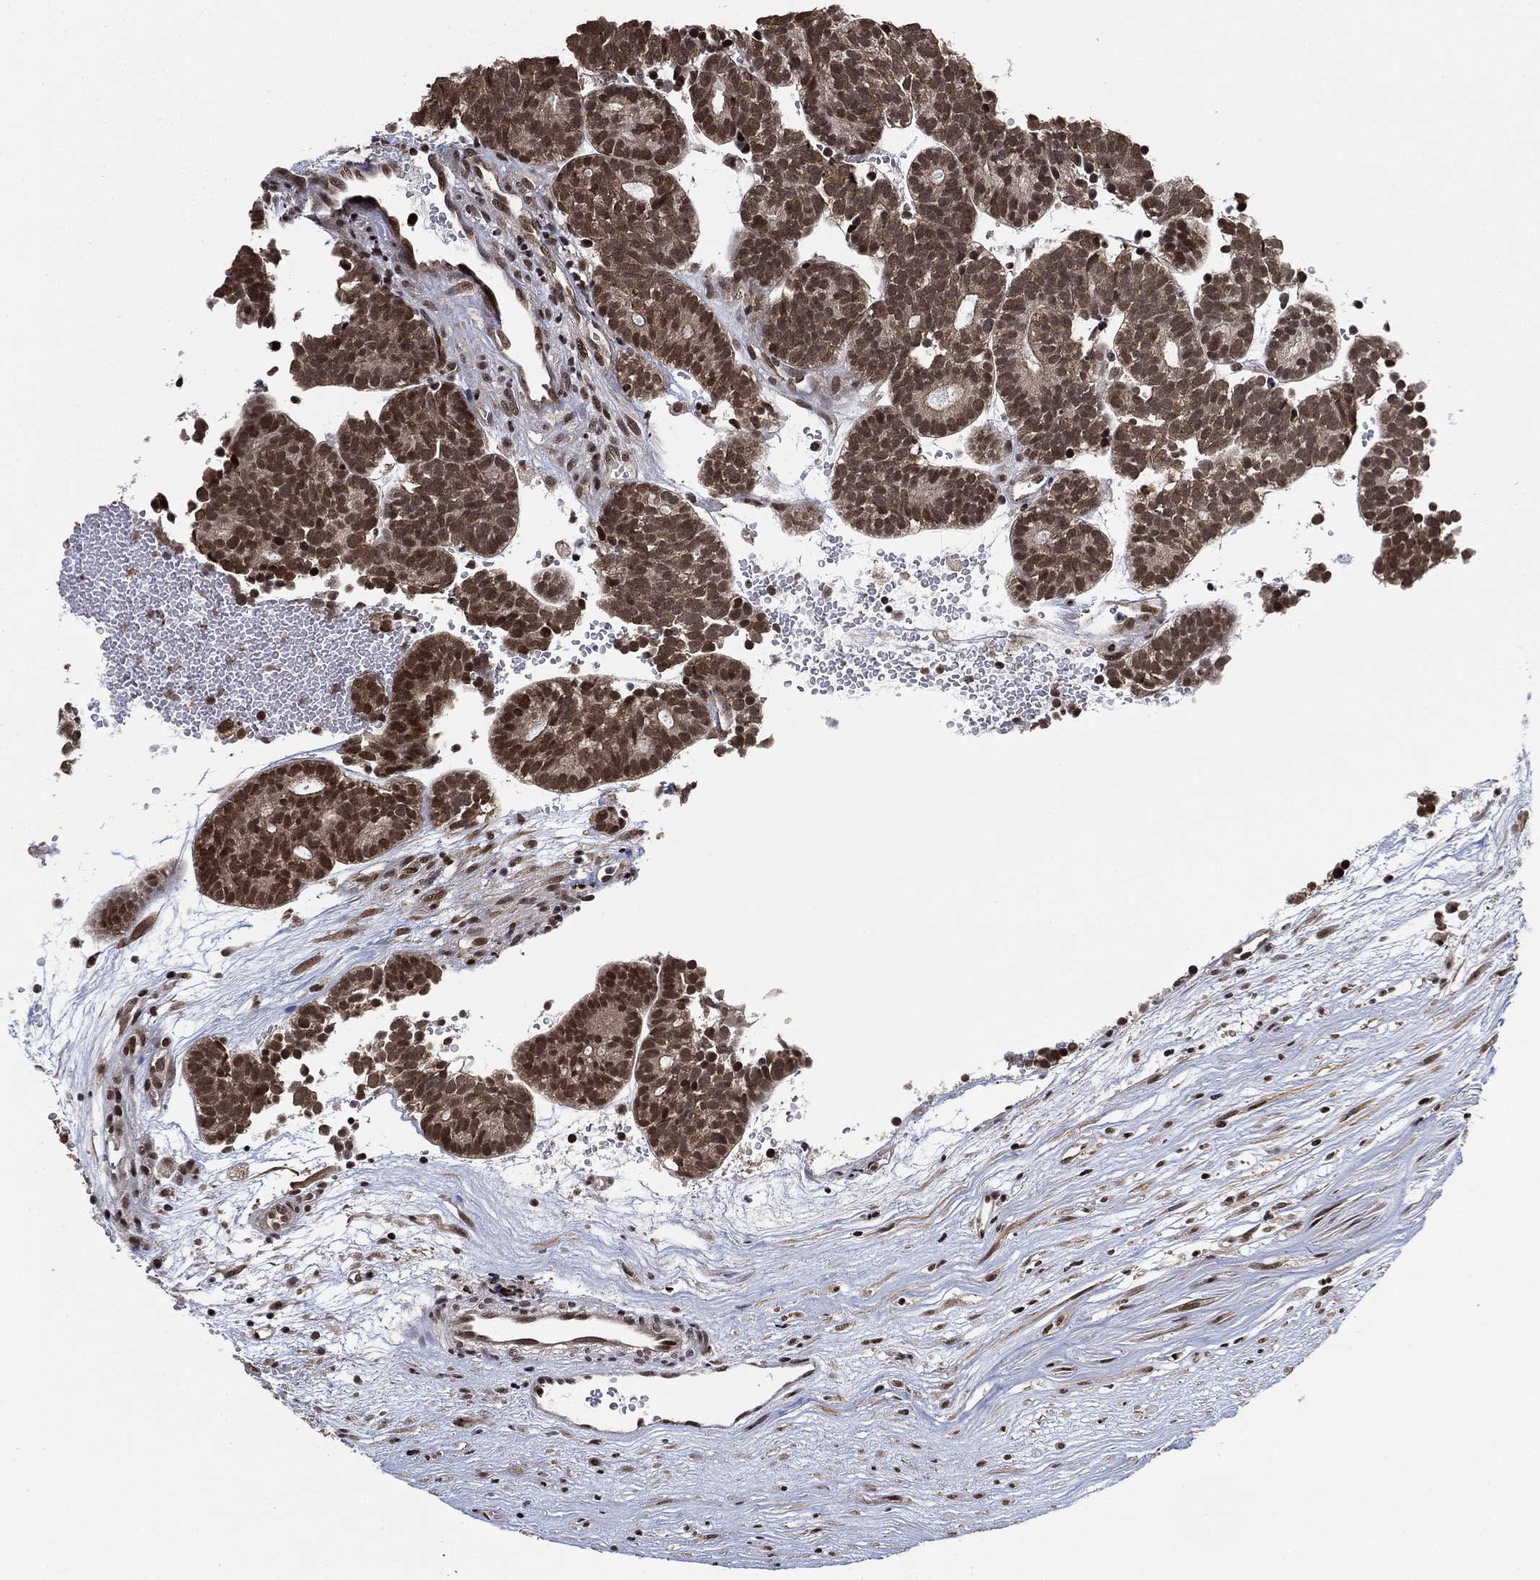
{"staining": {"intensity": "moderate", "quantity": ">75%", "location": "nuclear"}, "tissue": "head and neck cancer", "cell_type": "Tumor cells", "image_type": "cancer", "snomed": [{"axis": "morphology", "description": "Adenocarcinoma, NOS"}, {"axis": "topography", "description": "Head-Neck"}], "caption": "Moderate nuclear protein expression is present in about >75% of tumor cells in head and neck cancer. (IHC, brightfield microscopy, high magnification).", "gene": "ZSCAN30", "patient": {"sex": "female", "age": 81}}